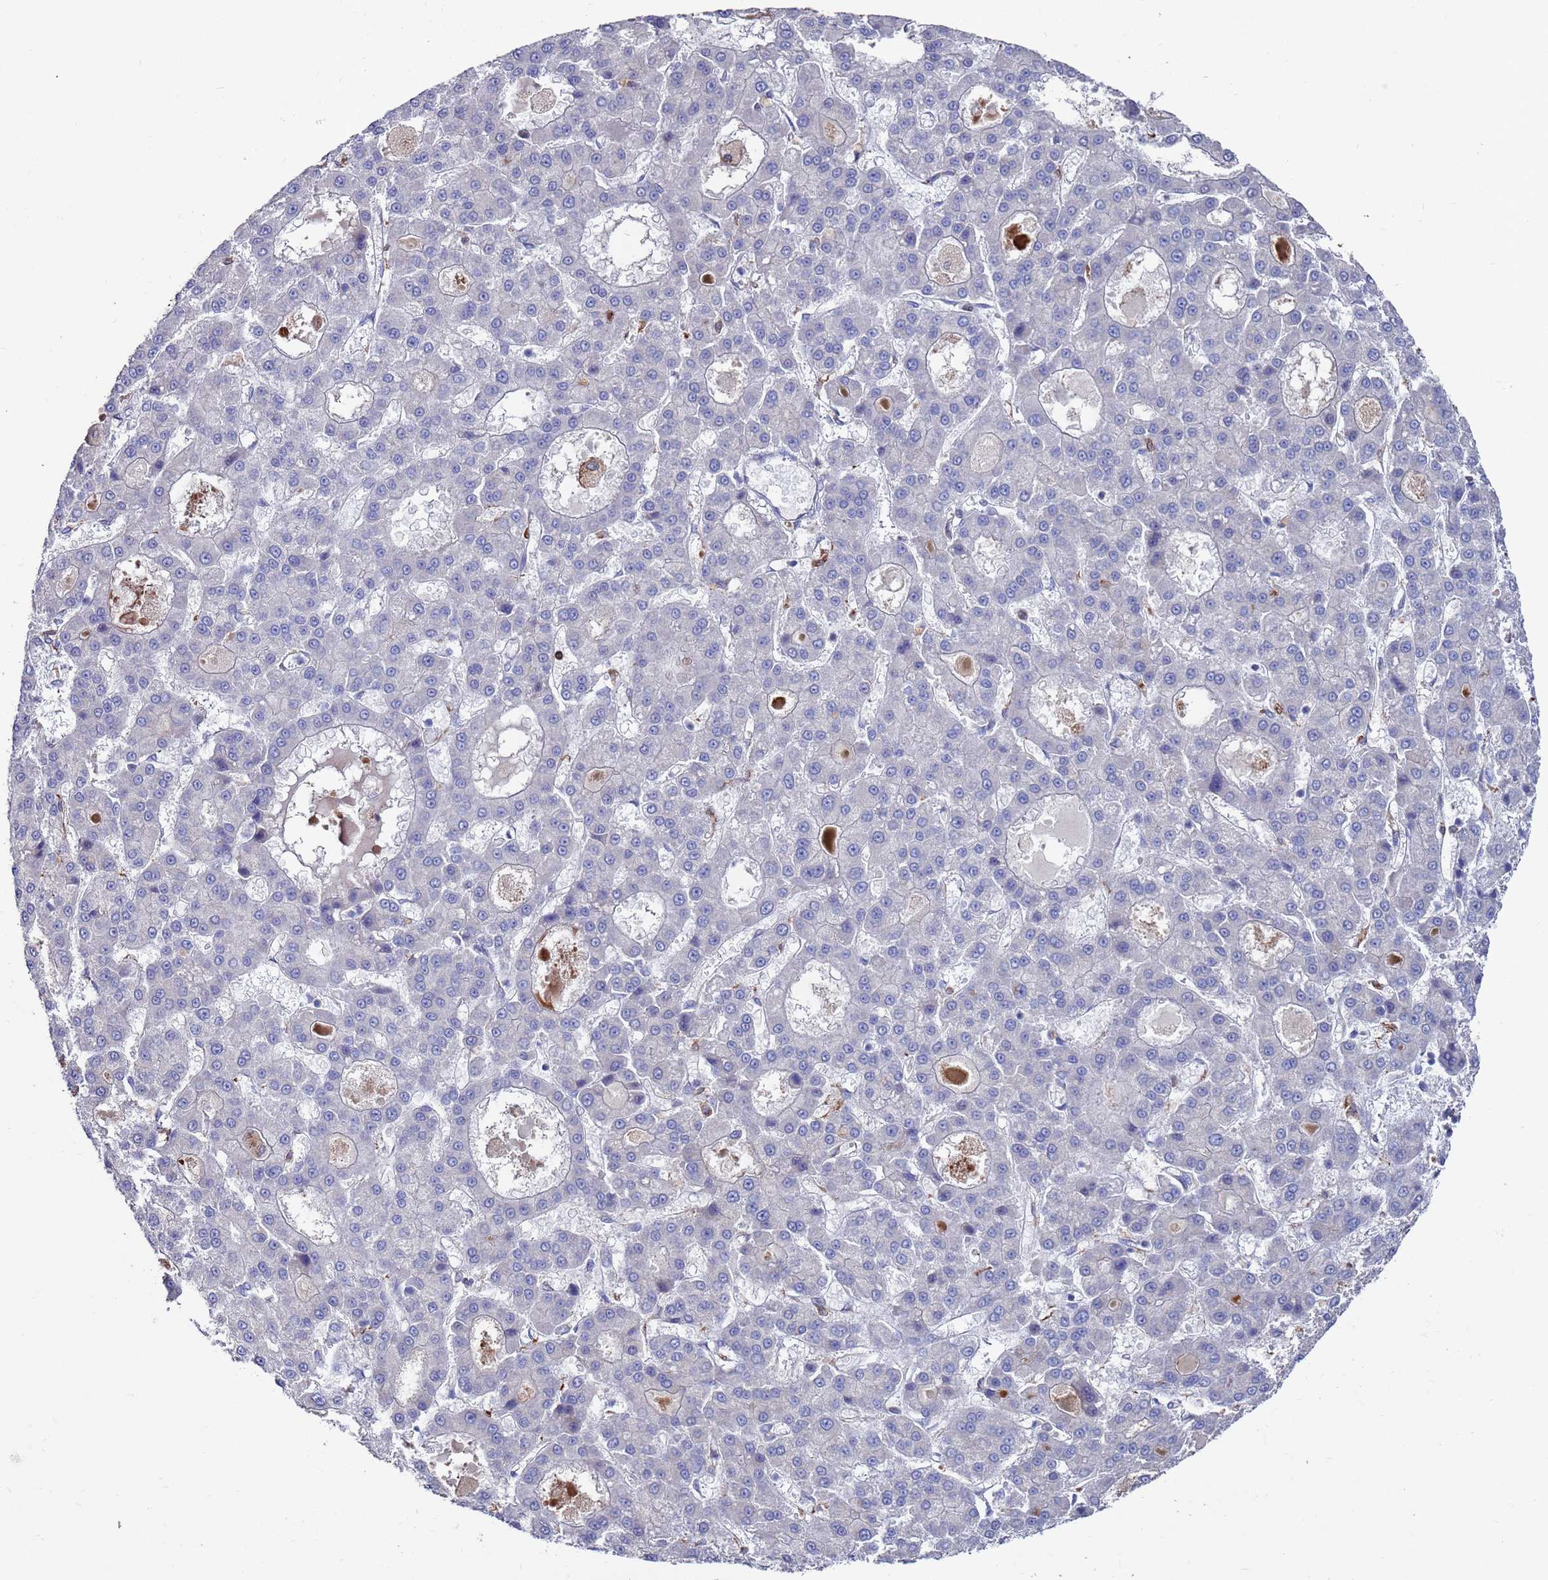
{"staining": {"intensity": "negative", "quantity": "none", "location": "none"}, "tissue": "liver cancer", "cell_type": "Tumor cells", "image_type": "cancer", "snomed": [{"axis": "morphology", "description": "Carcinoma, Hepatocellular, NOS"}, {"axis": "topography", "description": "Liver"}], "caption": "Immunohistochemistry photomicrograph of neoplastic tissue: liver hepatocellular carcinoma stained with DAB (3,3'-diaminobenzidine) displays no significant protein expression in tumor cells.", "gene": "GREB1L", "patient": {"sex": "male", "age": 70}}